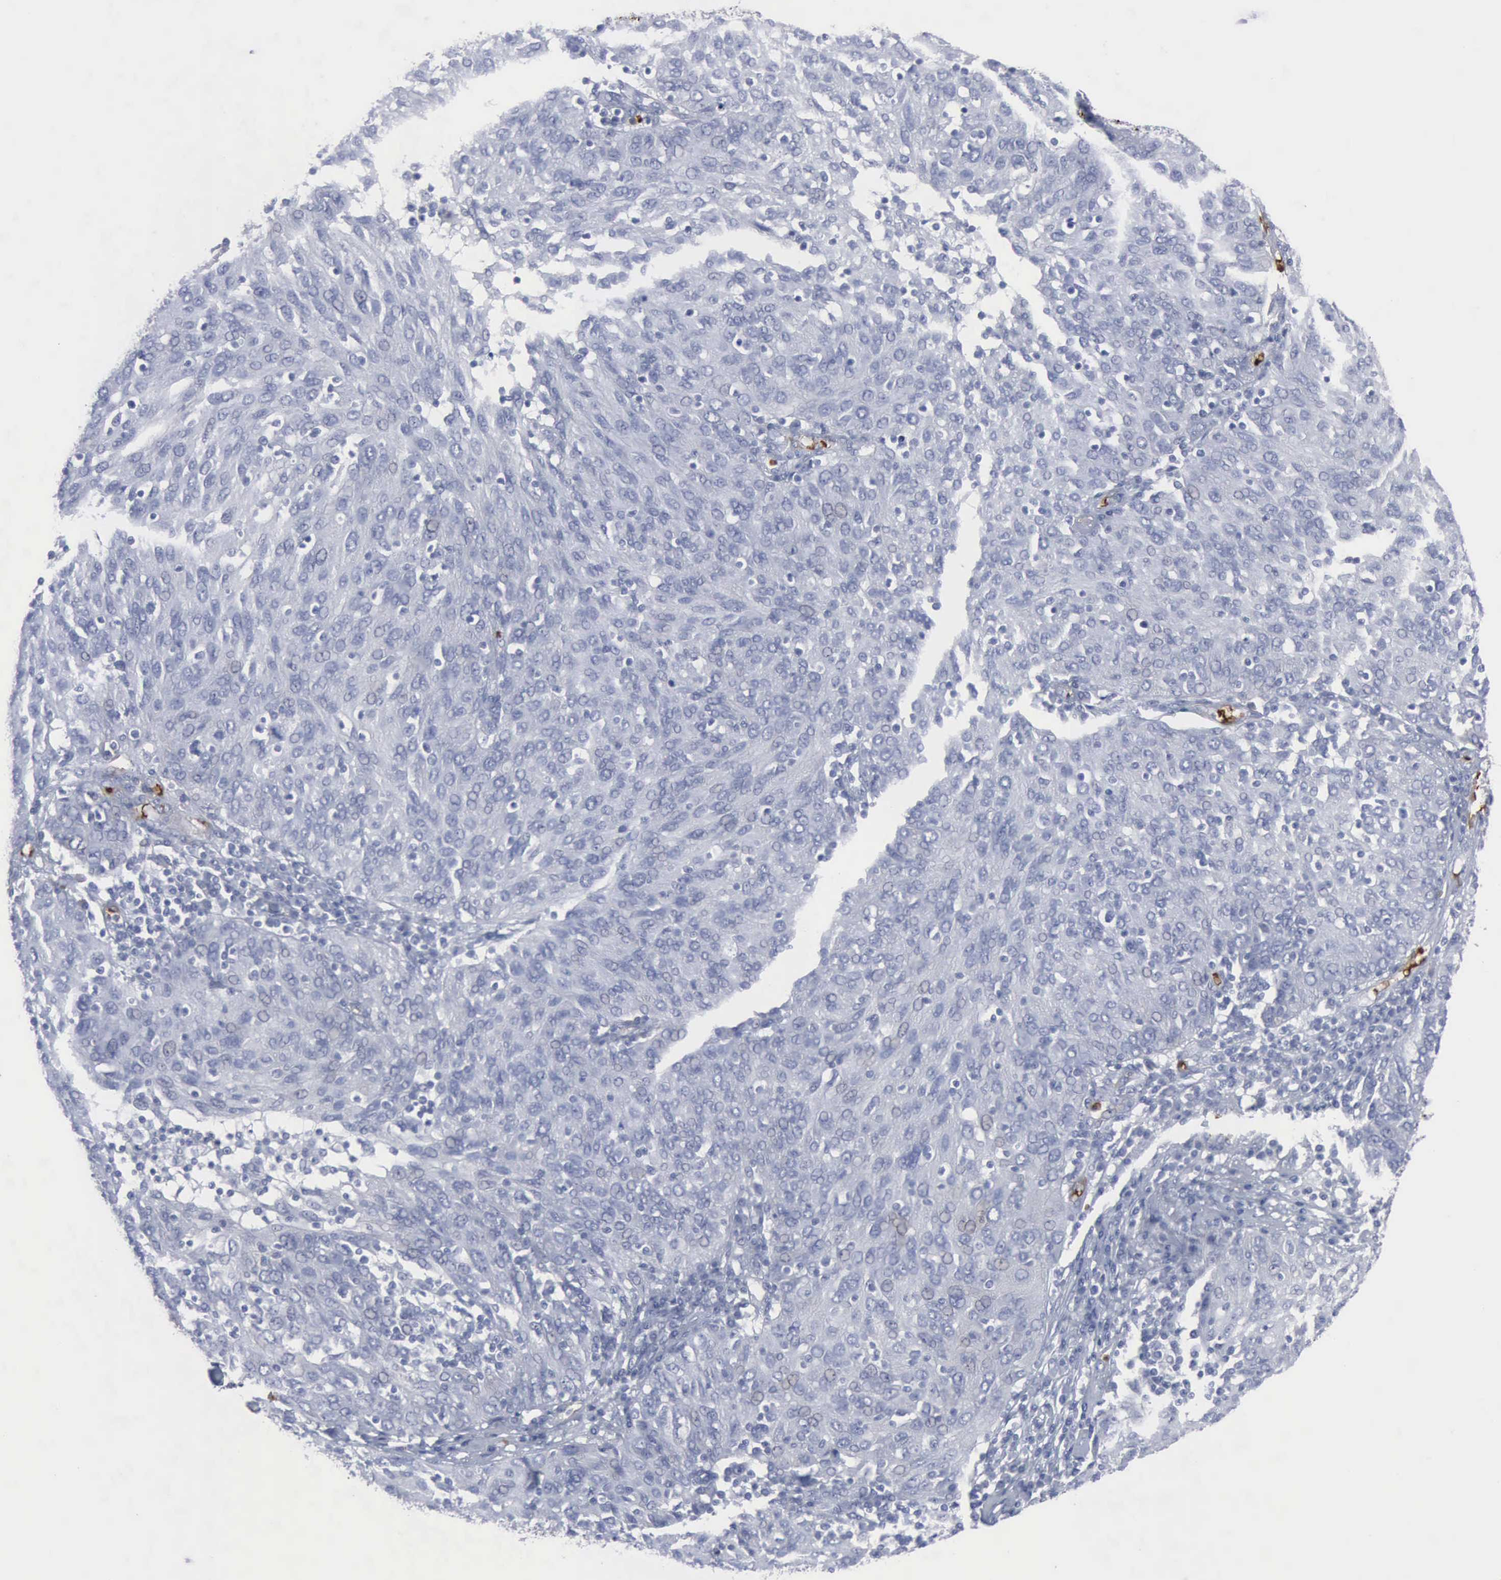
{"staining": {"intensity": "negative", "quantity": "none", "location": "none"}, "tissue": "ovarian cancer", "cell_type": "Tumor cells", "image_type": "cancer", "snomed": [{"axis": "morphology", "description": "Carcinoma, endometroid"}, {"axis": "topography", "description": "Ovary"}], "caption": "The immunohistochemistry (IHC) image has no significant positivity in tumor cells of ovarian endometroid carcinoma tissue. (Brightfield microscopy of DAB (3,3'-diaminobenzidine) IHC at high magnification).", "gene": "TGFB1", "patient": {"sex": "female", "age": 50}}